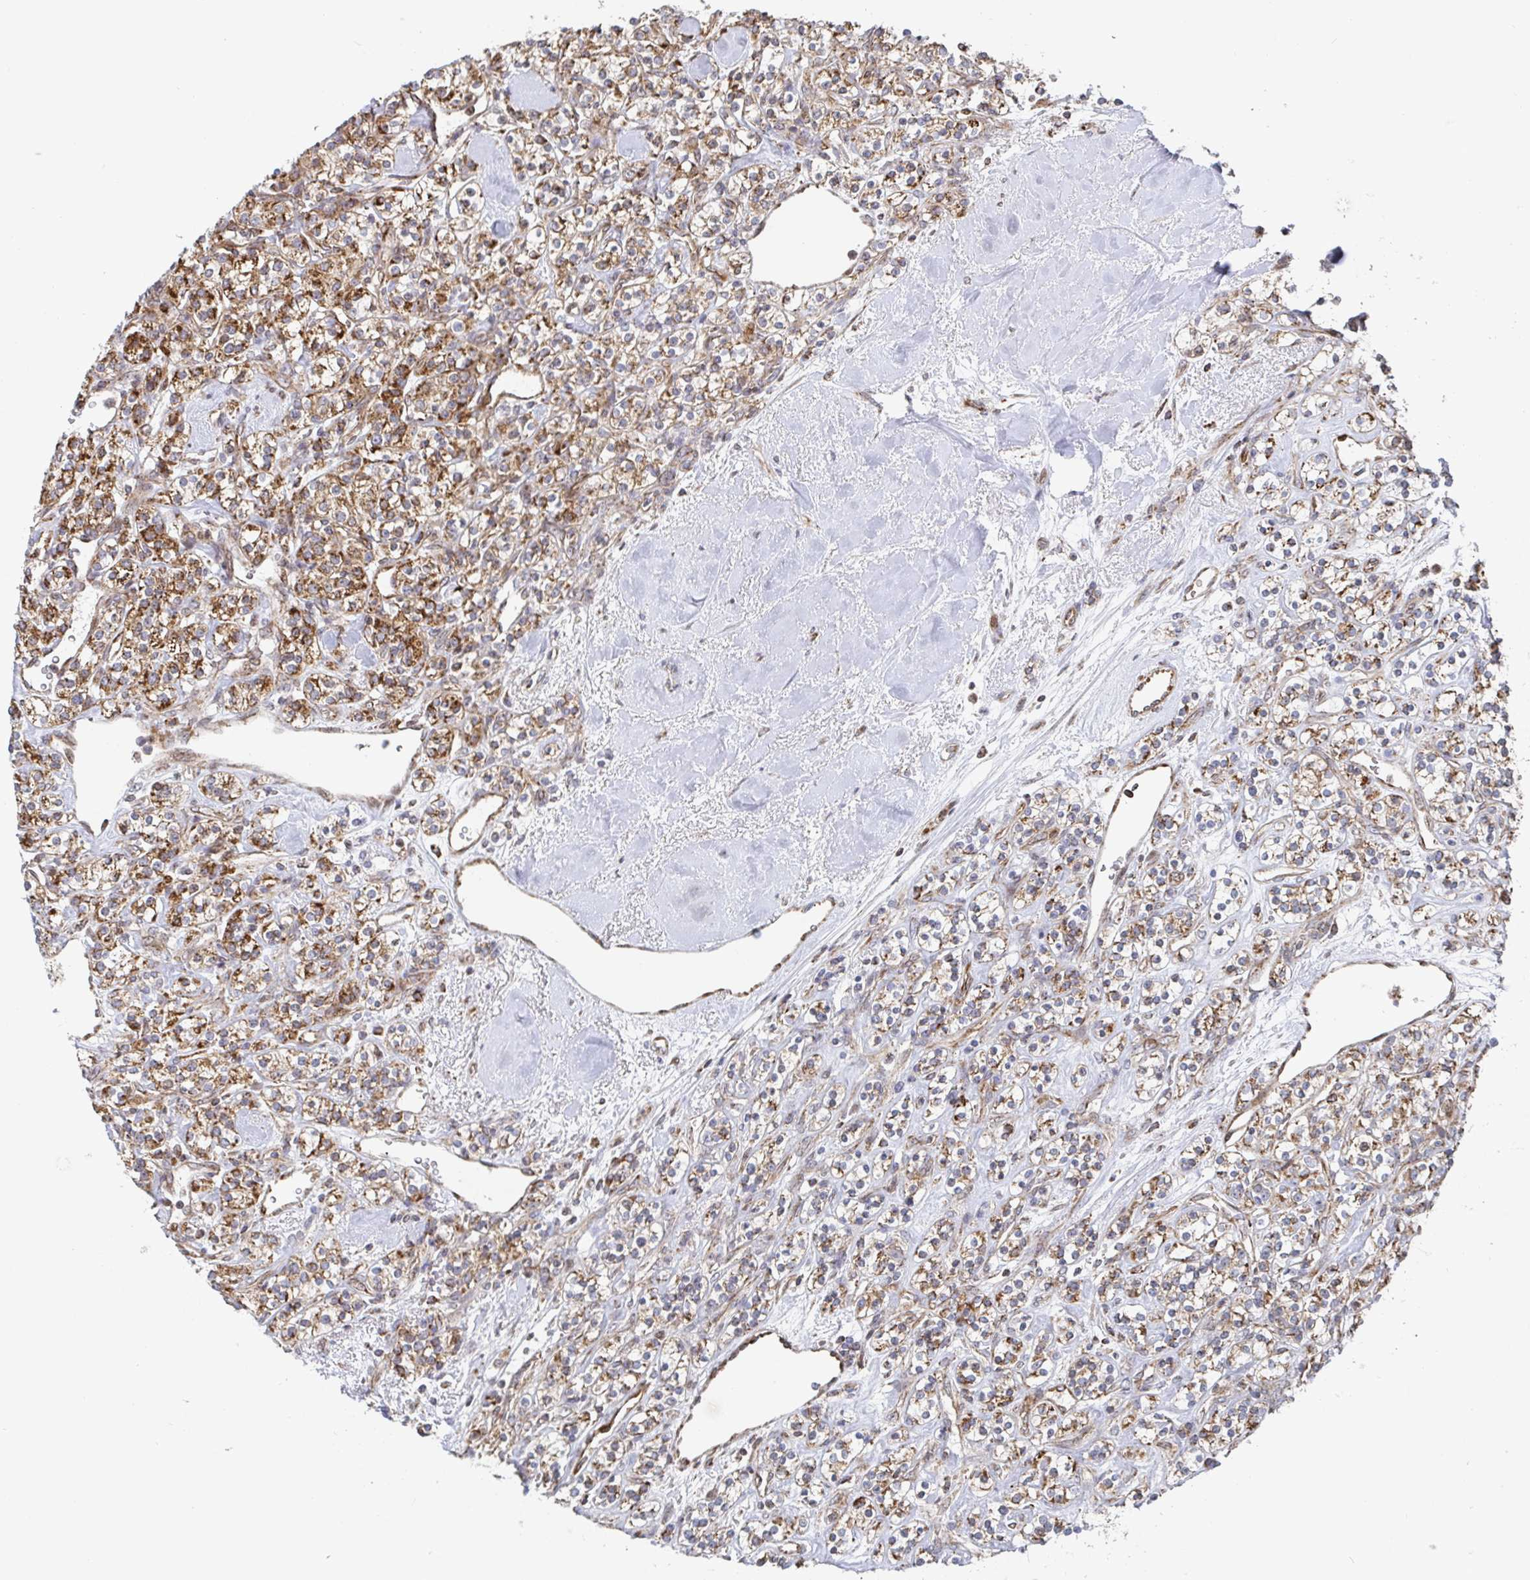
{"staining": {"intensity": "moderate", "quantity": ">75%", "location": "cytoplasmic/membranous"}, "tissue": "renal cancer", "cell_type": "Tumor cells", "image_type": "cancer", "snomed": [{"axis": "morphology", "description": "Adenocarcinoma, NOS"}, {"axis": "topography", "description": "Kidney"}], "caption": "This histopathology image reveals immunohistochemistry (IHC) staining of human renal cancer, with medium moderate cytoplasmic/membranous positivity in approximately >75% of tumor cells.", "gene": "STARD8", "patient": {"sex": "male", "age": 77}}